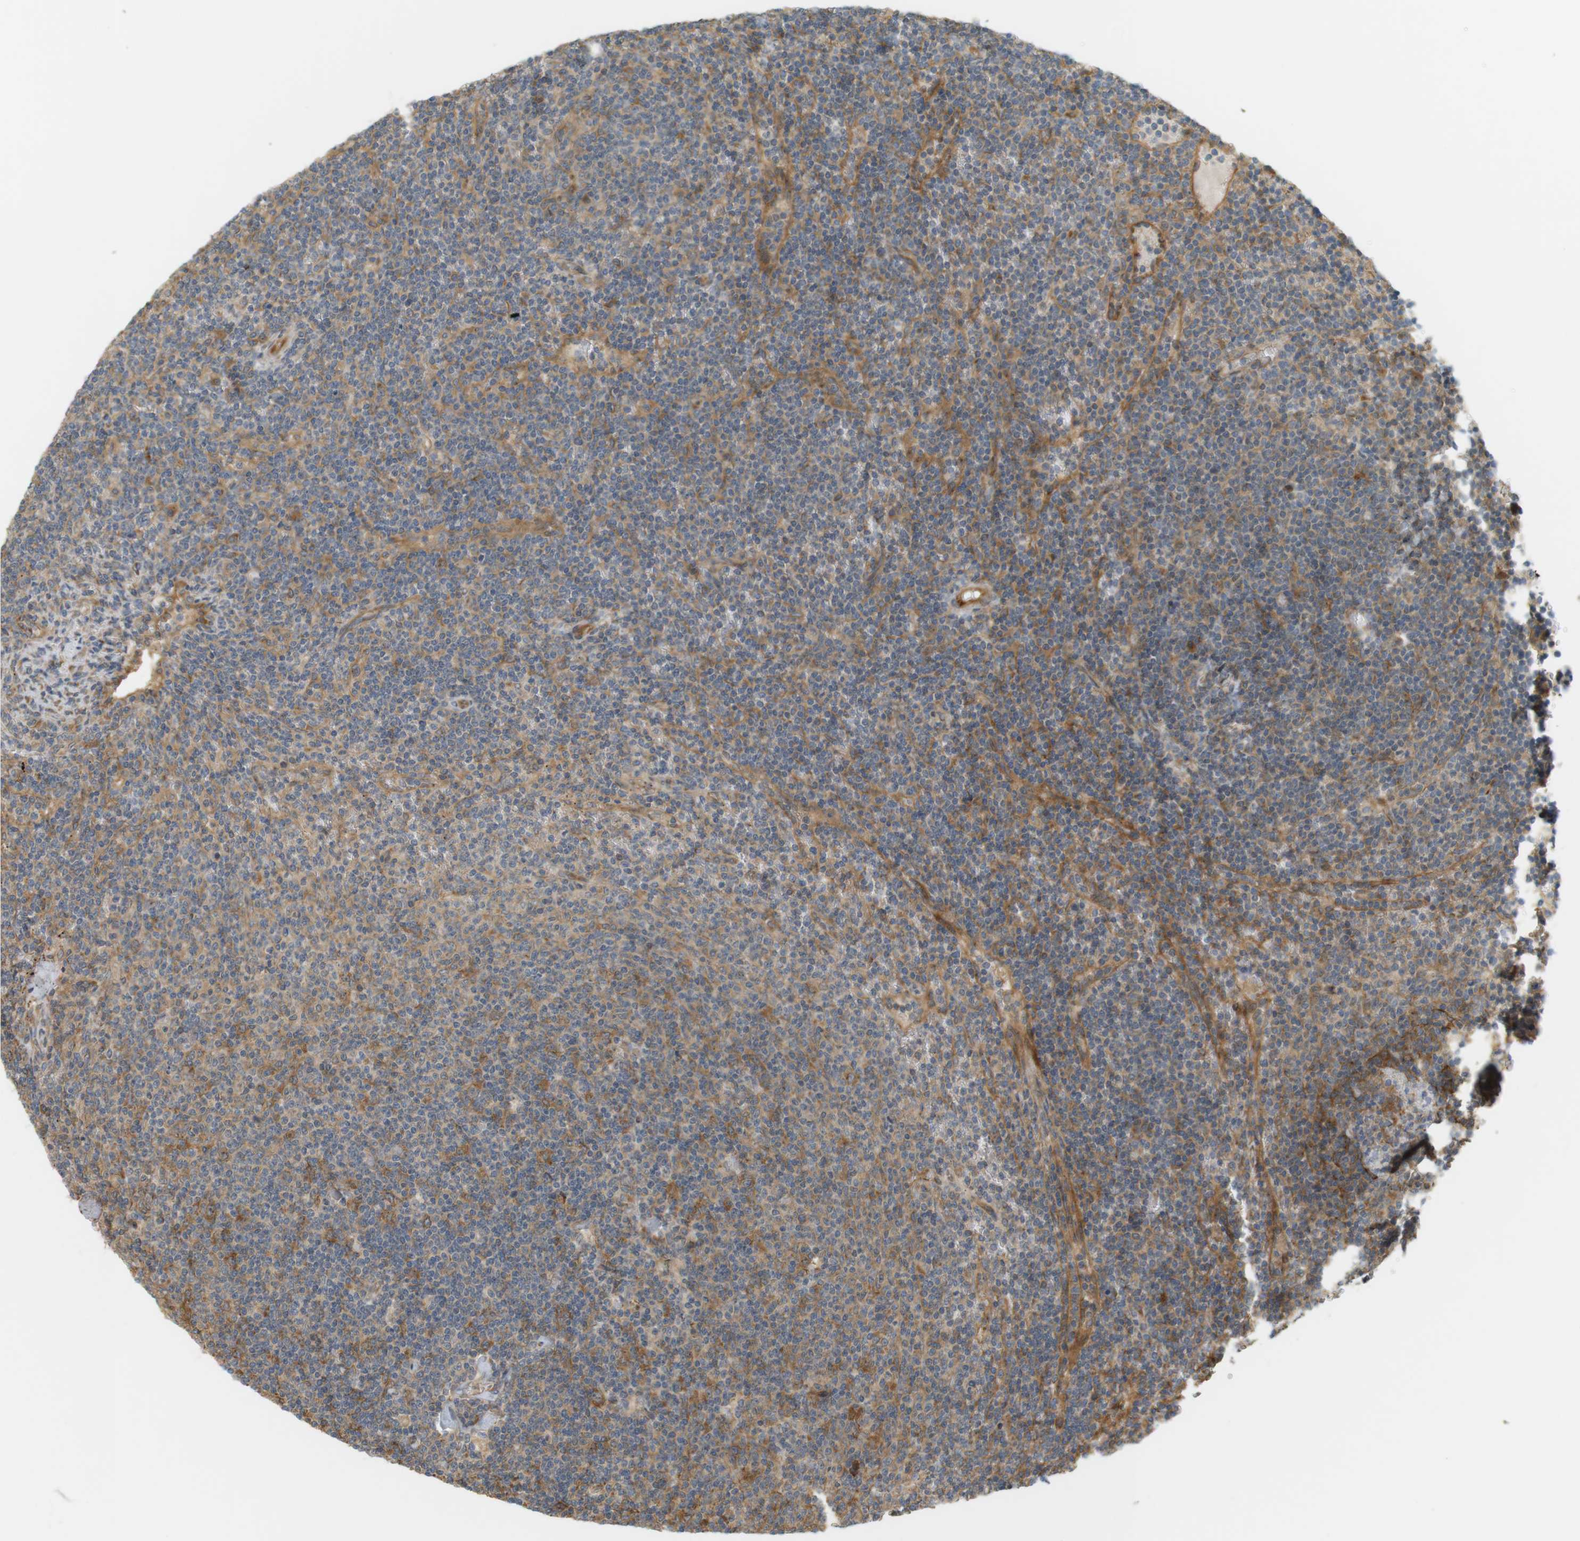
{"staining": {"intensity": "moderate", "quantity": "25%-75%", "location": "cytoplasmic/membranous,nuclear"}, "tissue": "lymphoma", "cell_type": "Tumor cells", "image_type": "cancer", "snomed": [{"axis": "morphology", "description": "Malignant lymphoma, non-Hodgkin's type, Low grade"}, {"axis": "topography", "description": "Spleen"}], "caption": "Human lymphoma stained for a protein (brown) exhibits moderate cytoplasmic/membranous and nuclear positive staining in approximately 25%-75% of tumor cells.", "gene": "PA2G4", "patient": {"sex": "female", "age": 50}}